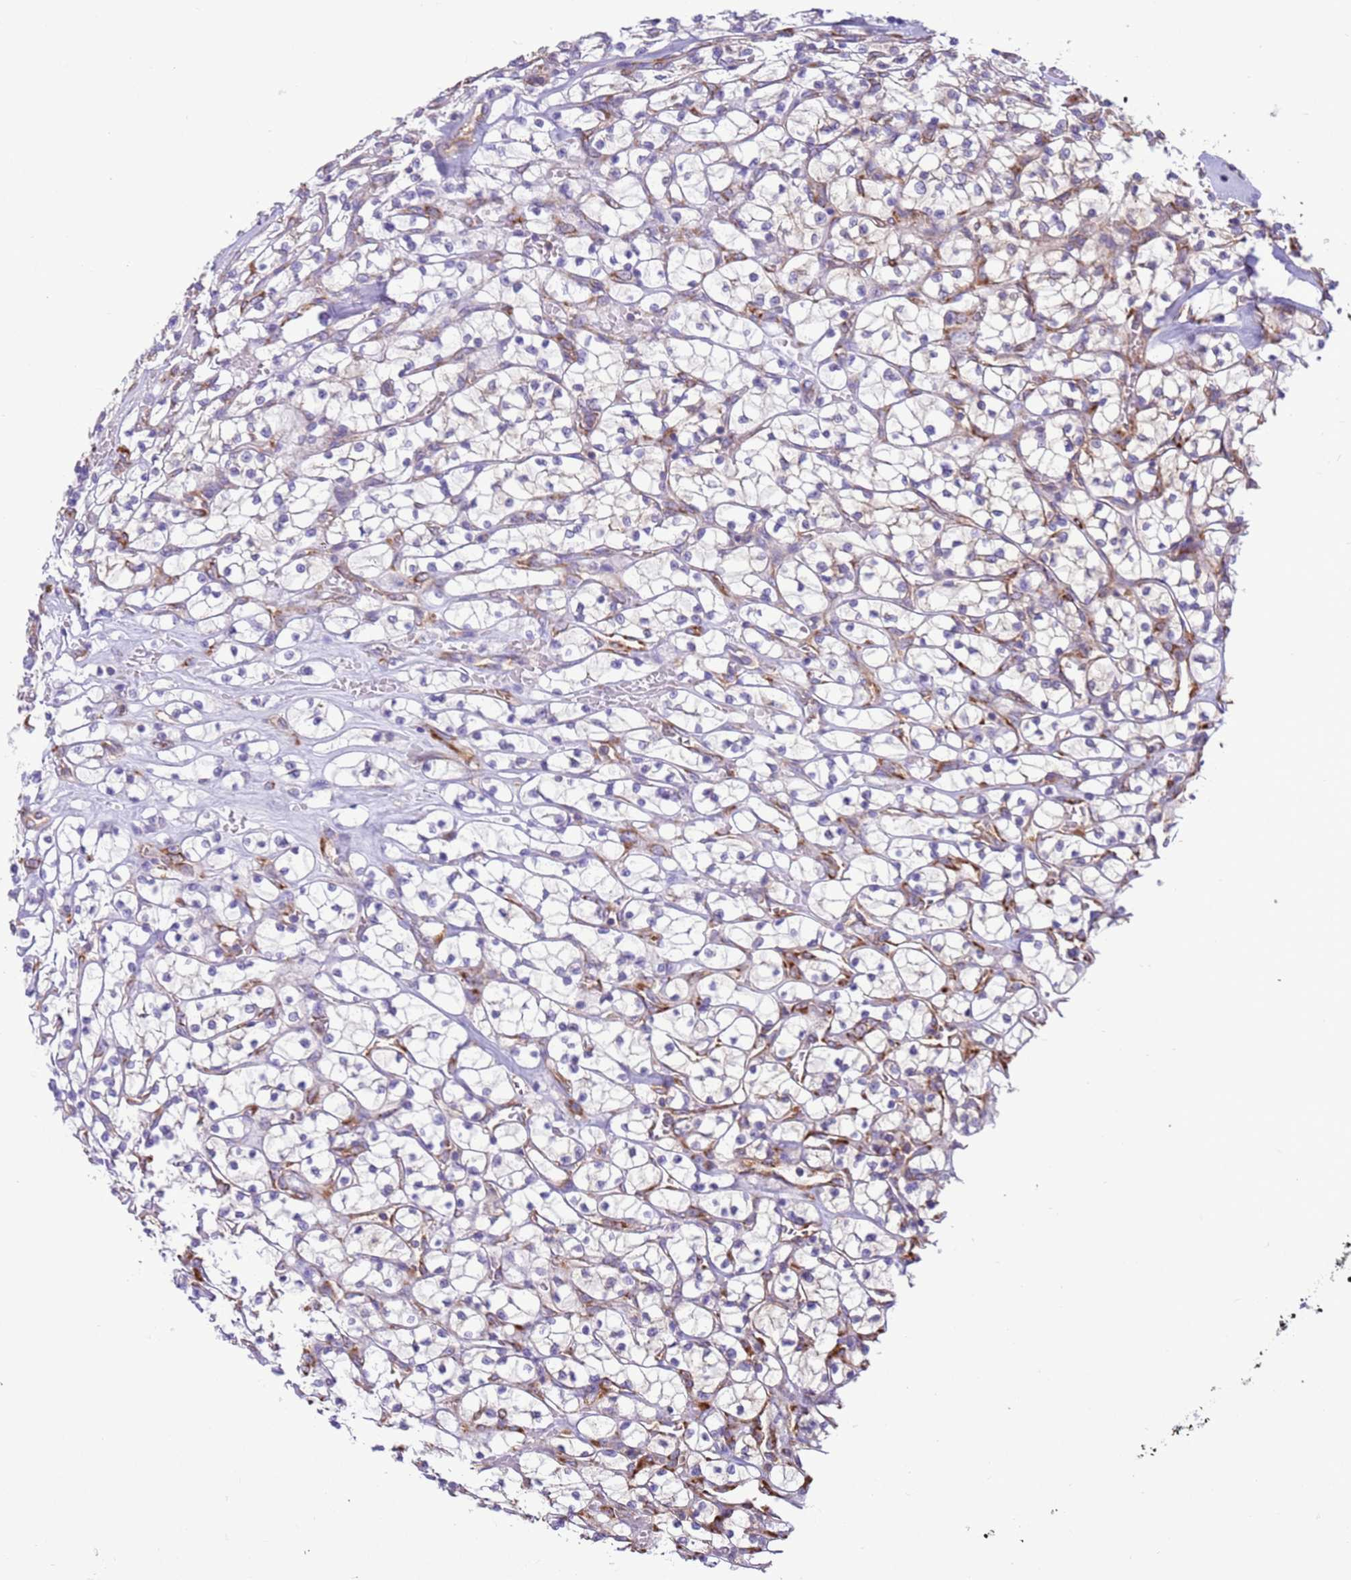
{"staining": {"intensity": "negative", "quantity": "none", "location": "none"}, "tissue": "renal cancer", "cell_type": "Tumor cells", "image_type": "cancer", "snomed": [{"axis": "morphology", "description": "Adenocarcinoma, NOS"}, {"axis": "topography", "description": "Kidney"}], "caption": "IHC of human renal cancer shows no expression in tumor cells.", "gene": "VARS1", "patient": {"sex": "female", "age": 64}}